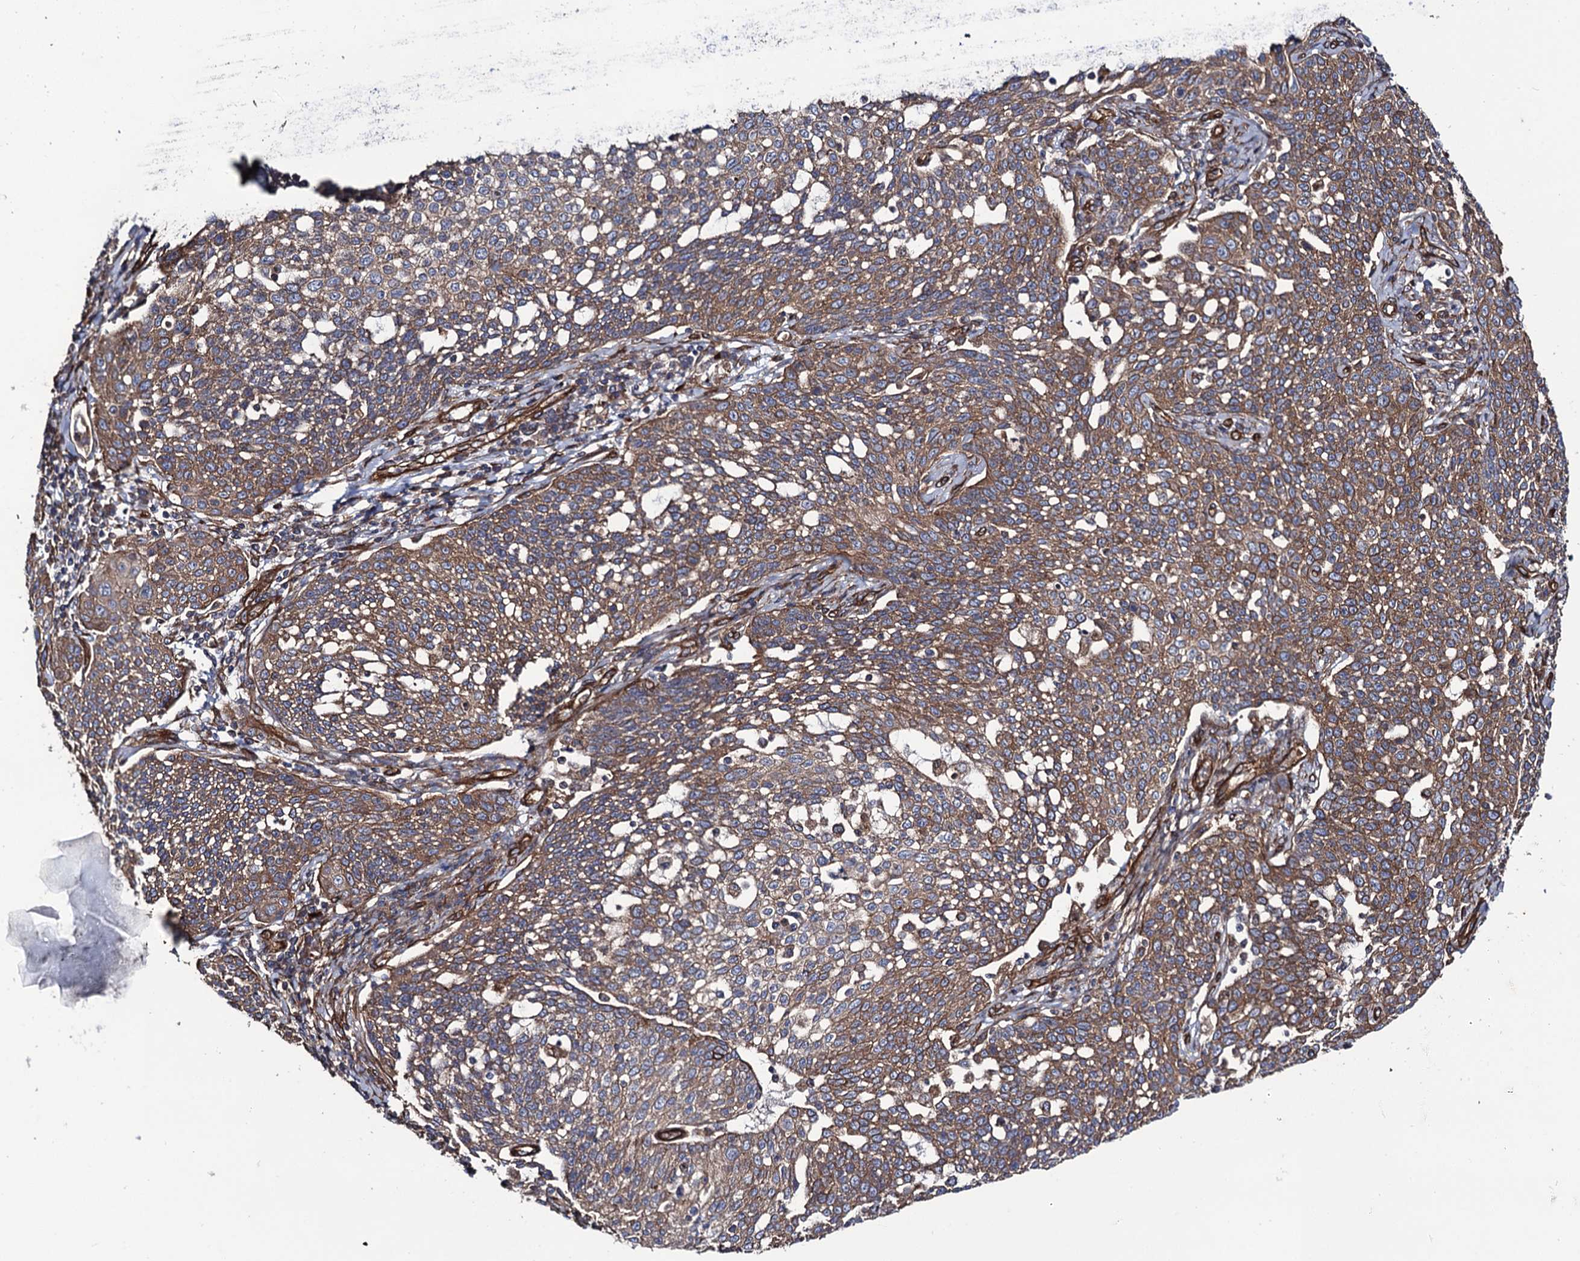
{"staining": {"intensity": "moderate", "quantity": ">75%", "location": "cytoplasmic/membranous"}, "tissue": "cervical cancer", "cell_type": "Tumor cells", "image_type": "cancer", "snomed": [{"axis": "morphology", "description": "Squamous cell carcinoma, NOS"}, {"axis": "topography", "description": "Cervix"}], "caption": "Protein positivity by immunohistochemistry (IHC) reveals moderate cytoplasmic/membranous positivity in approximately >75% of tumor cells in cervical cancer (squamous cell carcinoma).", "gene": "CIP2A", "patient": {"sex": "female", "age": 34}}